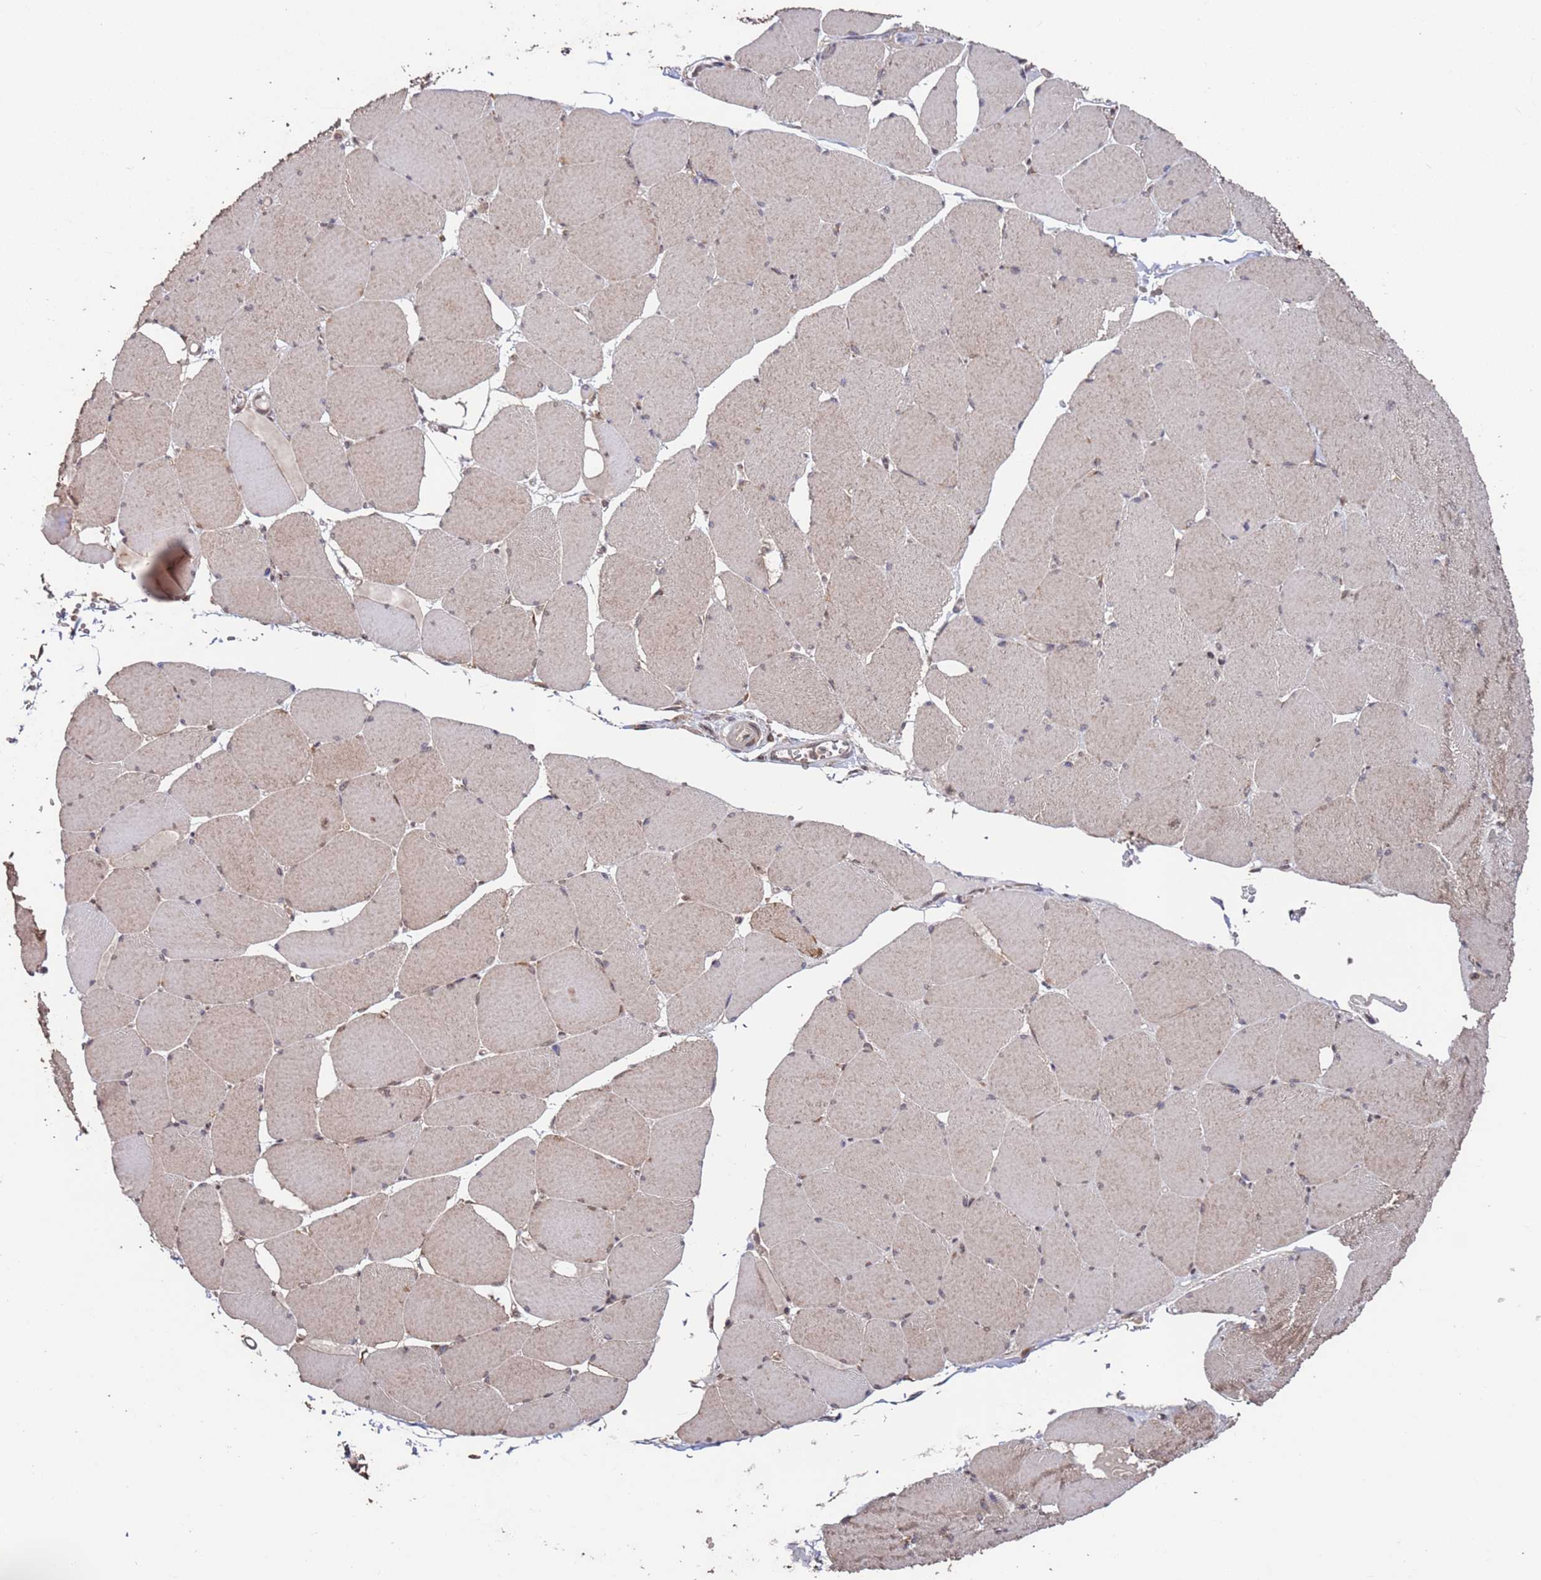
{"staining": {"intensity": "moderate", "quantity": "25%-75%", "location": "cytoplasmic/membranous,nuclear"}, "tissue": "skeletal muscle", "cell_type": "Myocytes", "image_type": "normal", "snomed": [{"axis": "morphology", "description": "Normal tissue, NOS"}, {"axis": "topography", "description": "Skeletal muscle"}, {"axis": "topography", "description": "Head-Neck"}], "caption": "Protein staining of benign skeletal muscle exhibits moderate cytoplasmic/membranous,nuclear staining in approximately 25%-75% of myocytes.", "gene": "PRR7", "patient": {"sex": "male", "age": 66}}